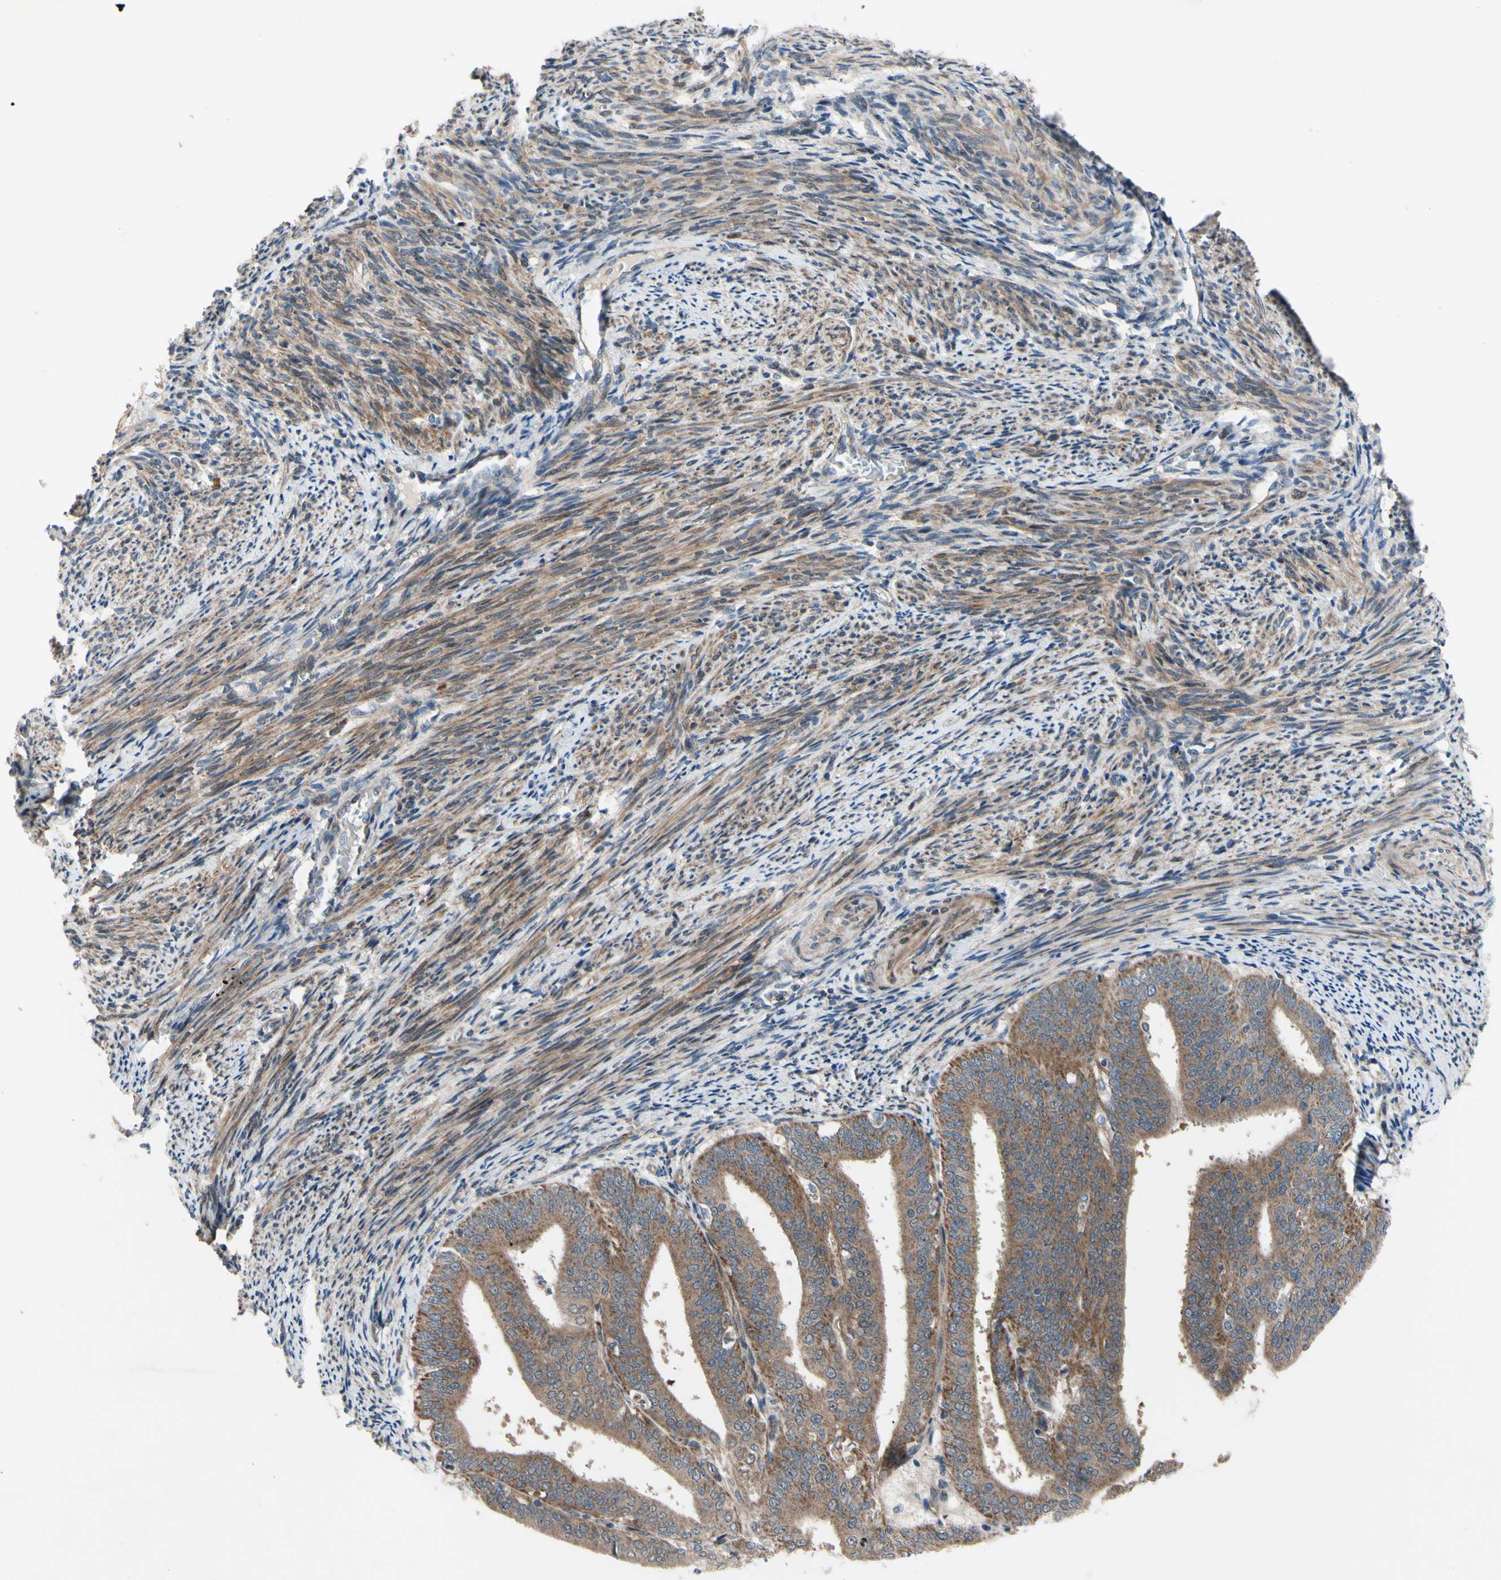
{"staining": {"intensity": "moderate", "quantity": ">75%", "location": "cytoplasmic/membranous"}, "tissue": "endometrial cancer", "cell_type": "Tumor cells", "image_type": "cancer", "snomed": [{"axis": "morphology", "description": "Adenocarcinoma, NOS"}, {"axis": "topography", "description": "Endometrium"}], "caption": "Immunohistochemistry (IHC) of endometrial adenocarcinoma reveals medium levels of moderate cytoplasmic/membranous positivity in about >75% of tumor cells.", "gene": "SVIL", "patient": {"sex": "female", "age": 63}}